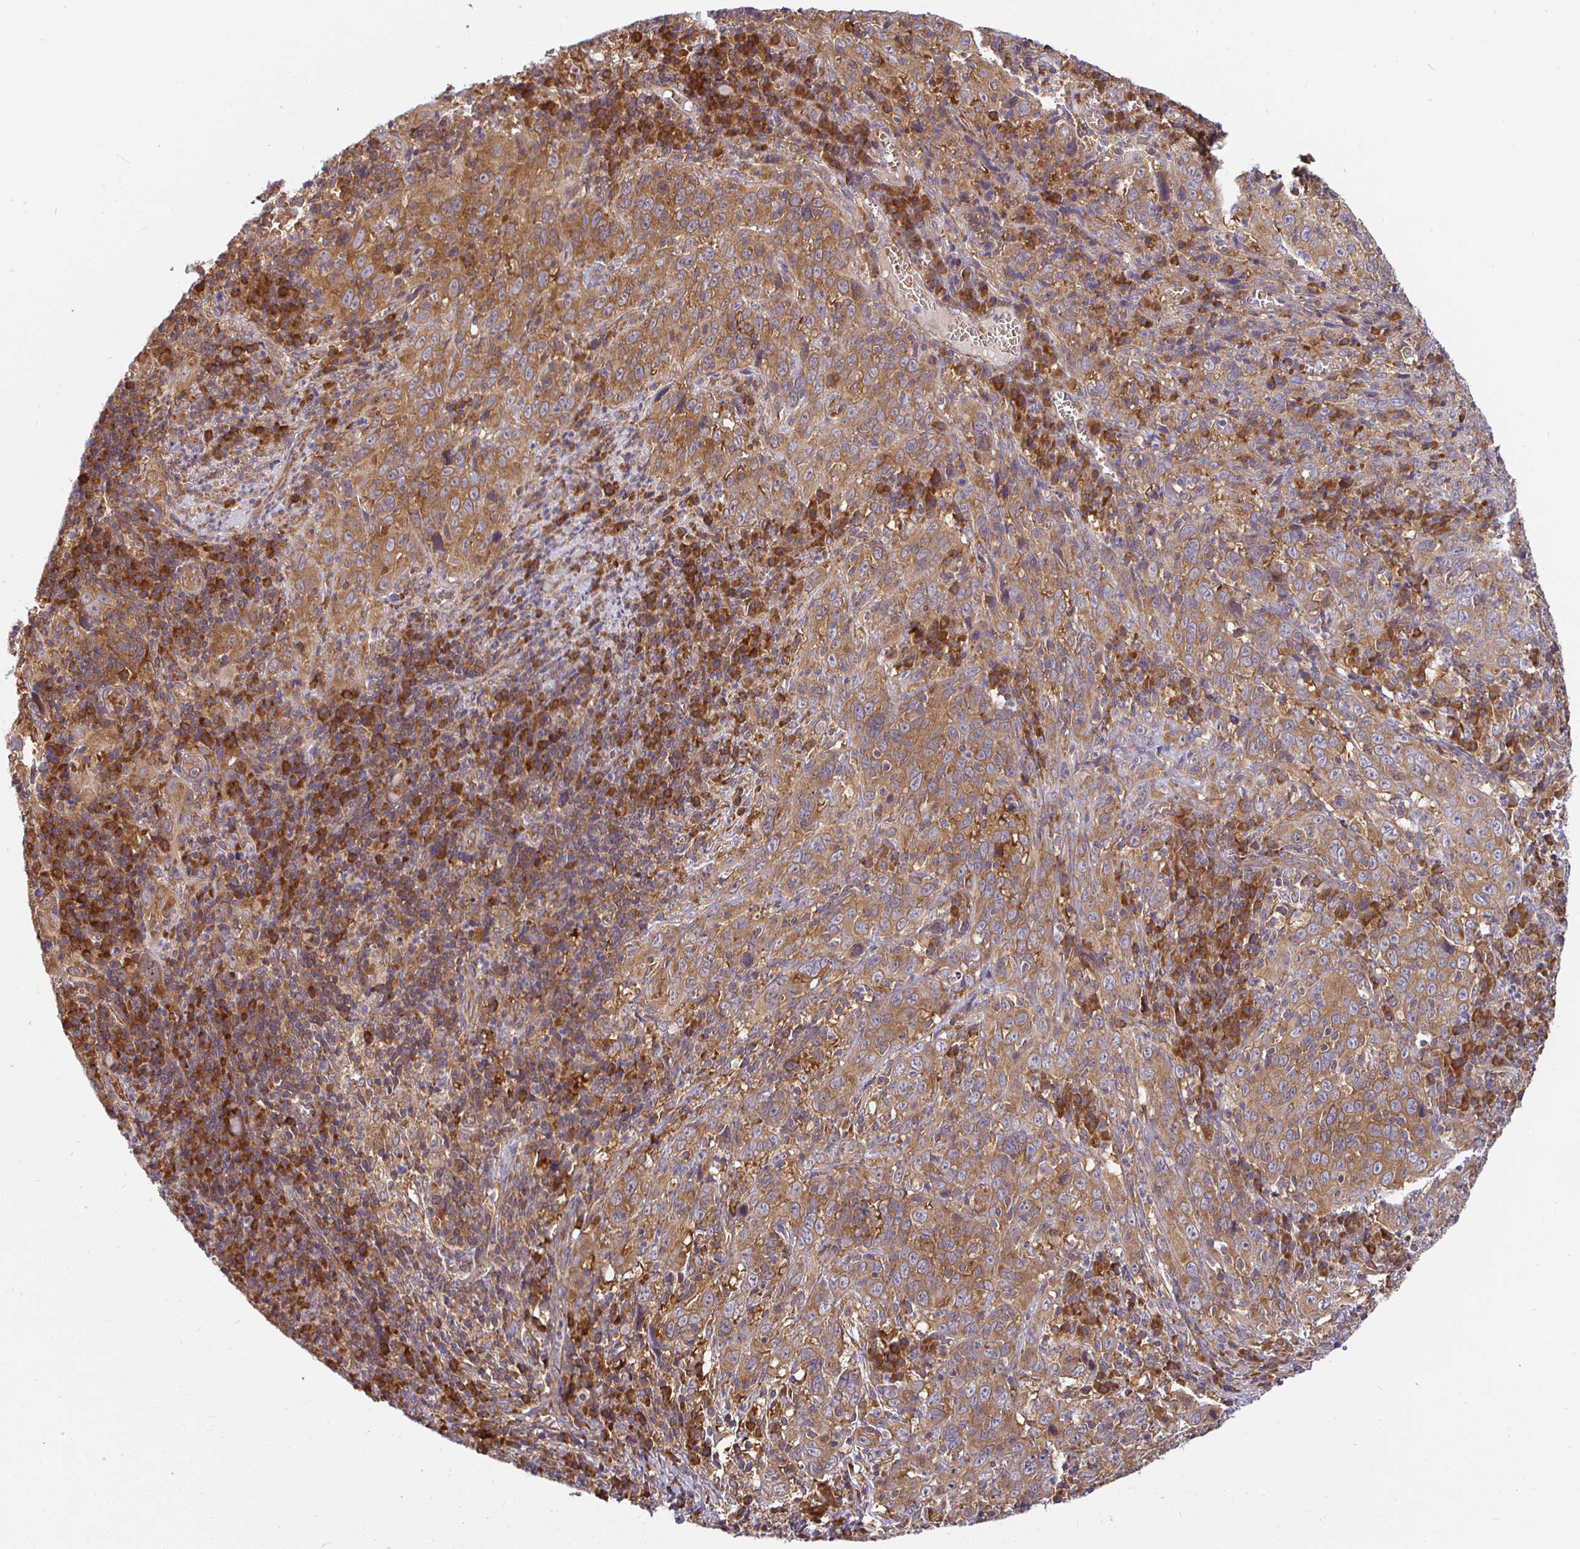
{"staining": {"intensity": "moderate", "quantity": ">75%", "location": "cytoplasmic/membranous"}, "tissue": "cervical cancer", "cell_type": "Tumor cells", "image_type": "cancer", "snomed": [{"axis": "morphology", "description": "Squamous cell carcinoma, NOS"}, {"axis": "topography", "description": "Cervix"}], "caption": "IHC (DAB (3,3'-diaminobenzidine)) staining of human squamous cell carcinoma (cervical) exhibits moderate cytoplasmic/membranous protein expression in approximately >75% of tumor cells. The protein is shown in brown color, while the nuclei are stained blue.", "gene": "IRAK1", "patient": {"sex": "female", "age": 46}}